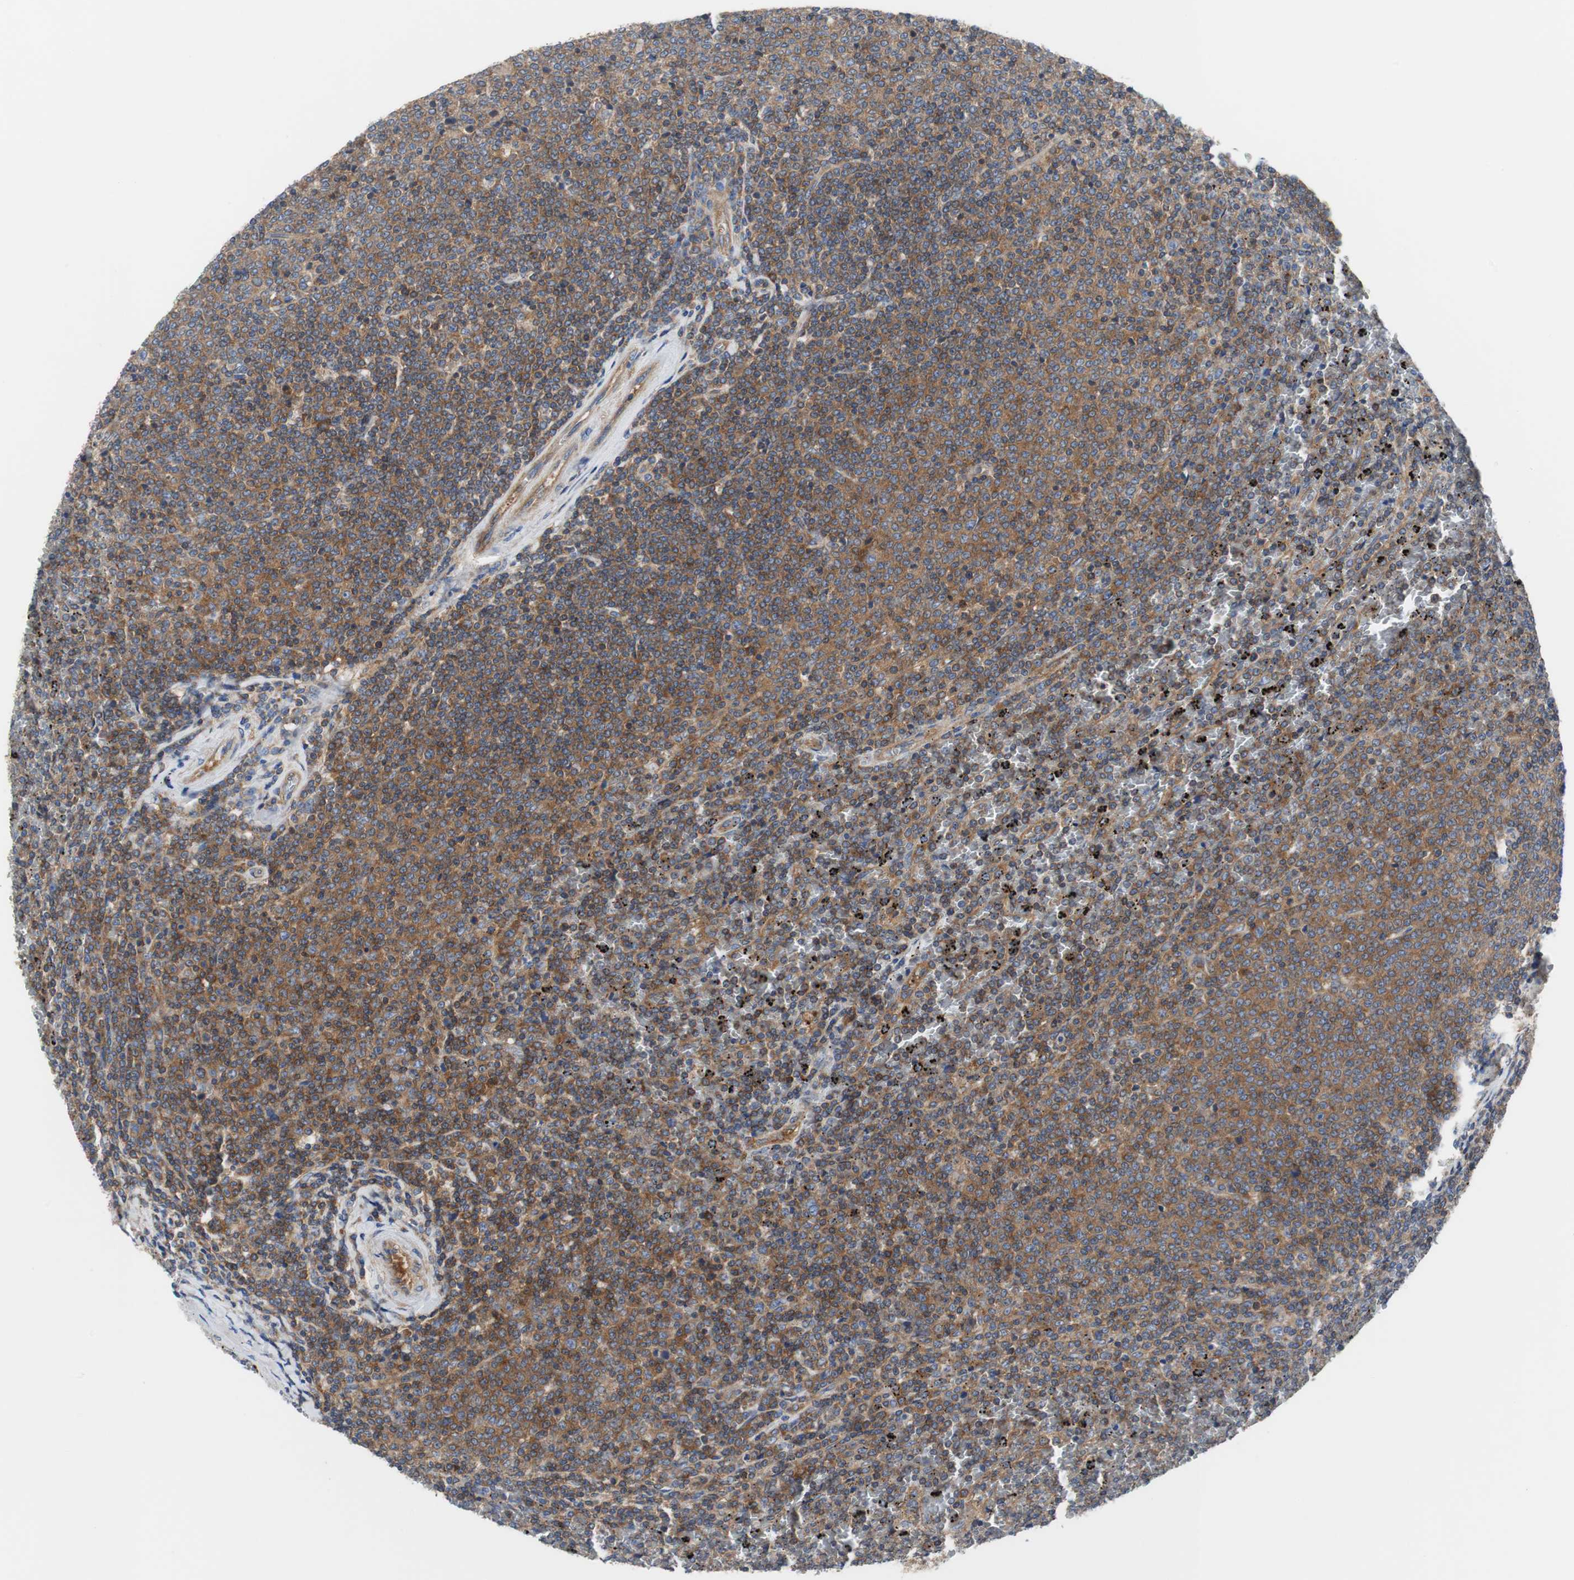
{"staining": {"intensity": "moderate", "quantity": ">75%", "location": "cytoplasmic/membranous"}, "tissue": "lymphoma", "cell_type": "Tumor cells", "image_type": "cancer", "snomed": [{"axis": "morphology", "description": "Malignant lymphoma, non-Hodgkin's type, Low grade"}, {"axis": "topography", "description": "Spleen"}], "caption": "Immunohistochemical staining of lymphoma shows medium levels of moderate cytoplasmic/membranous protein expression in approximately >75% of tumor cells.", "gene": "BRAF", "patient": {"sex": "female", "age": 77}}